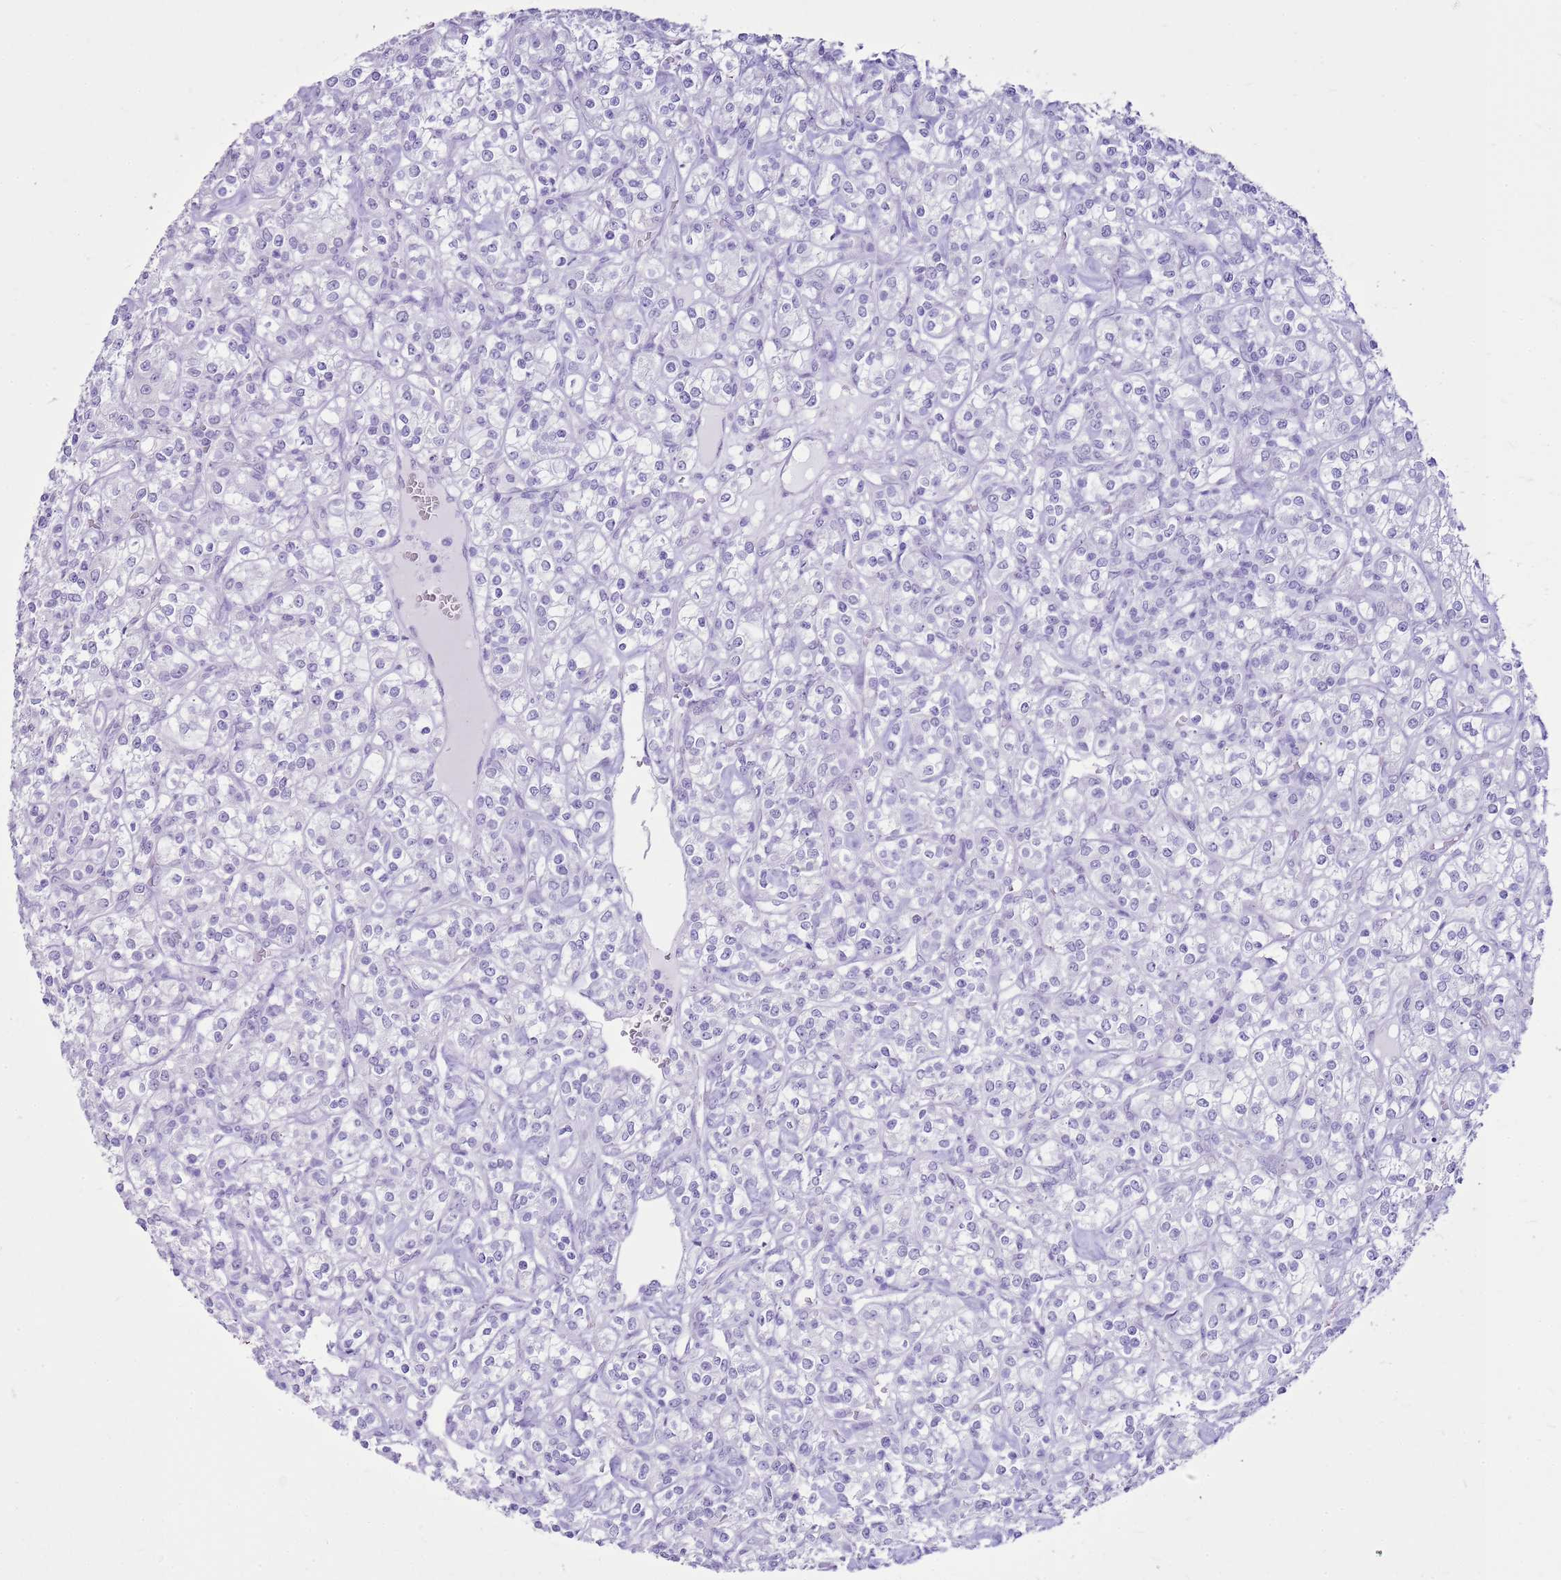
{"staining": {"intensity": "negative", "quantity": "none", "location": "none"}, "tissue": "renal cancer", "cell_type": "Tumor cells", "image_type": "cancer", "snomed": [{"axis": "morphology", "description": "Adenocarcinoma, NOS"}, {"axis": "topography", "description": "Kidney"}], "caption": "High magnification brightfield microscopy of renal cancer stained with DAB (brown) and counterstained with hematoxylin (blue): tumor cells show no significant staining.", "gene": "CA8", "patient": {"sex": "male", "age": 77}}